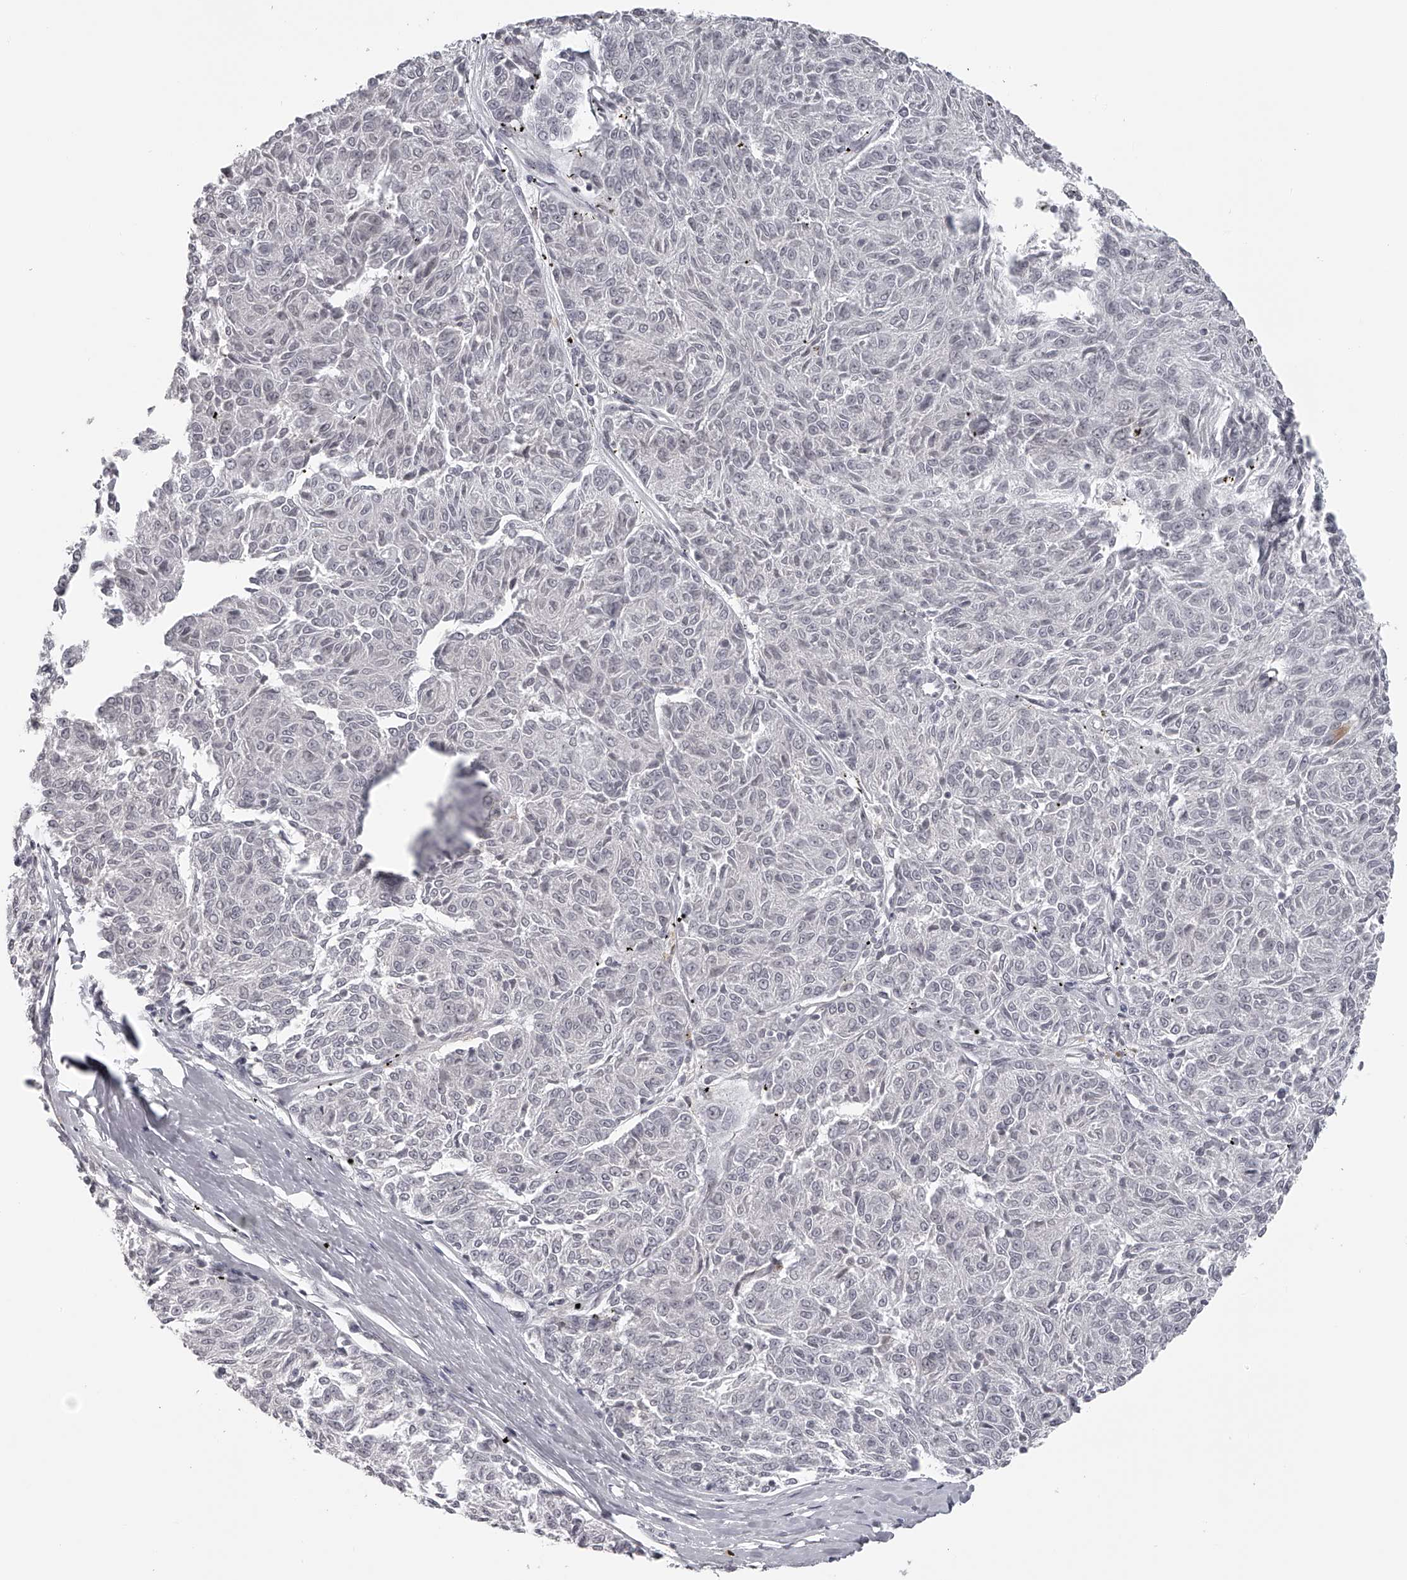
{"staining": {"intensity": "negative", "quantity": "none", "location": "none"}, "tissue": "melanoma", "cell_type": "Tumor cells", "image_type": "cancer", "snomed": [{"axis": "morphology", "description": "Malignant melanoma, NOS"}, {"axis": "topography", "description": "Skin"}], "caption": "Image shows no significant protein expression in tumor cells of malignant melanoma. (DAB (3,3'-diaminobenzidine) IHC with hematoxylin counter stain).", "gene": "RNF220", "patient": {"sex": "female", "age": 72}}